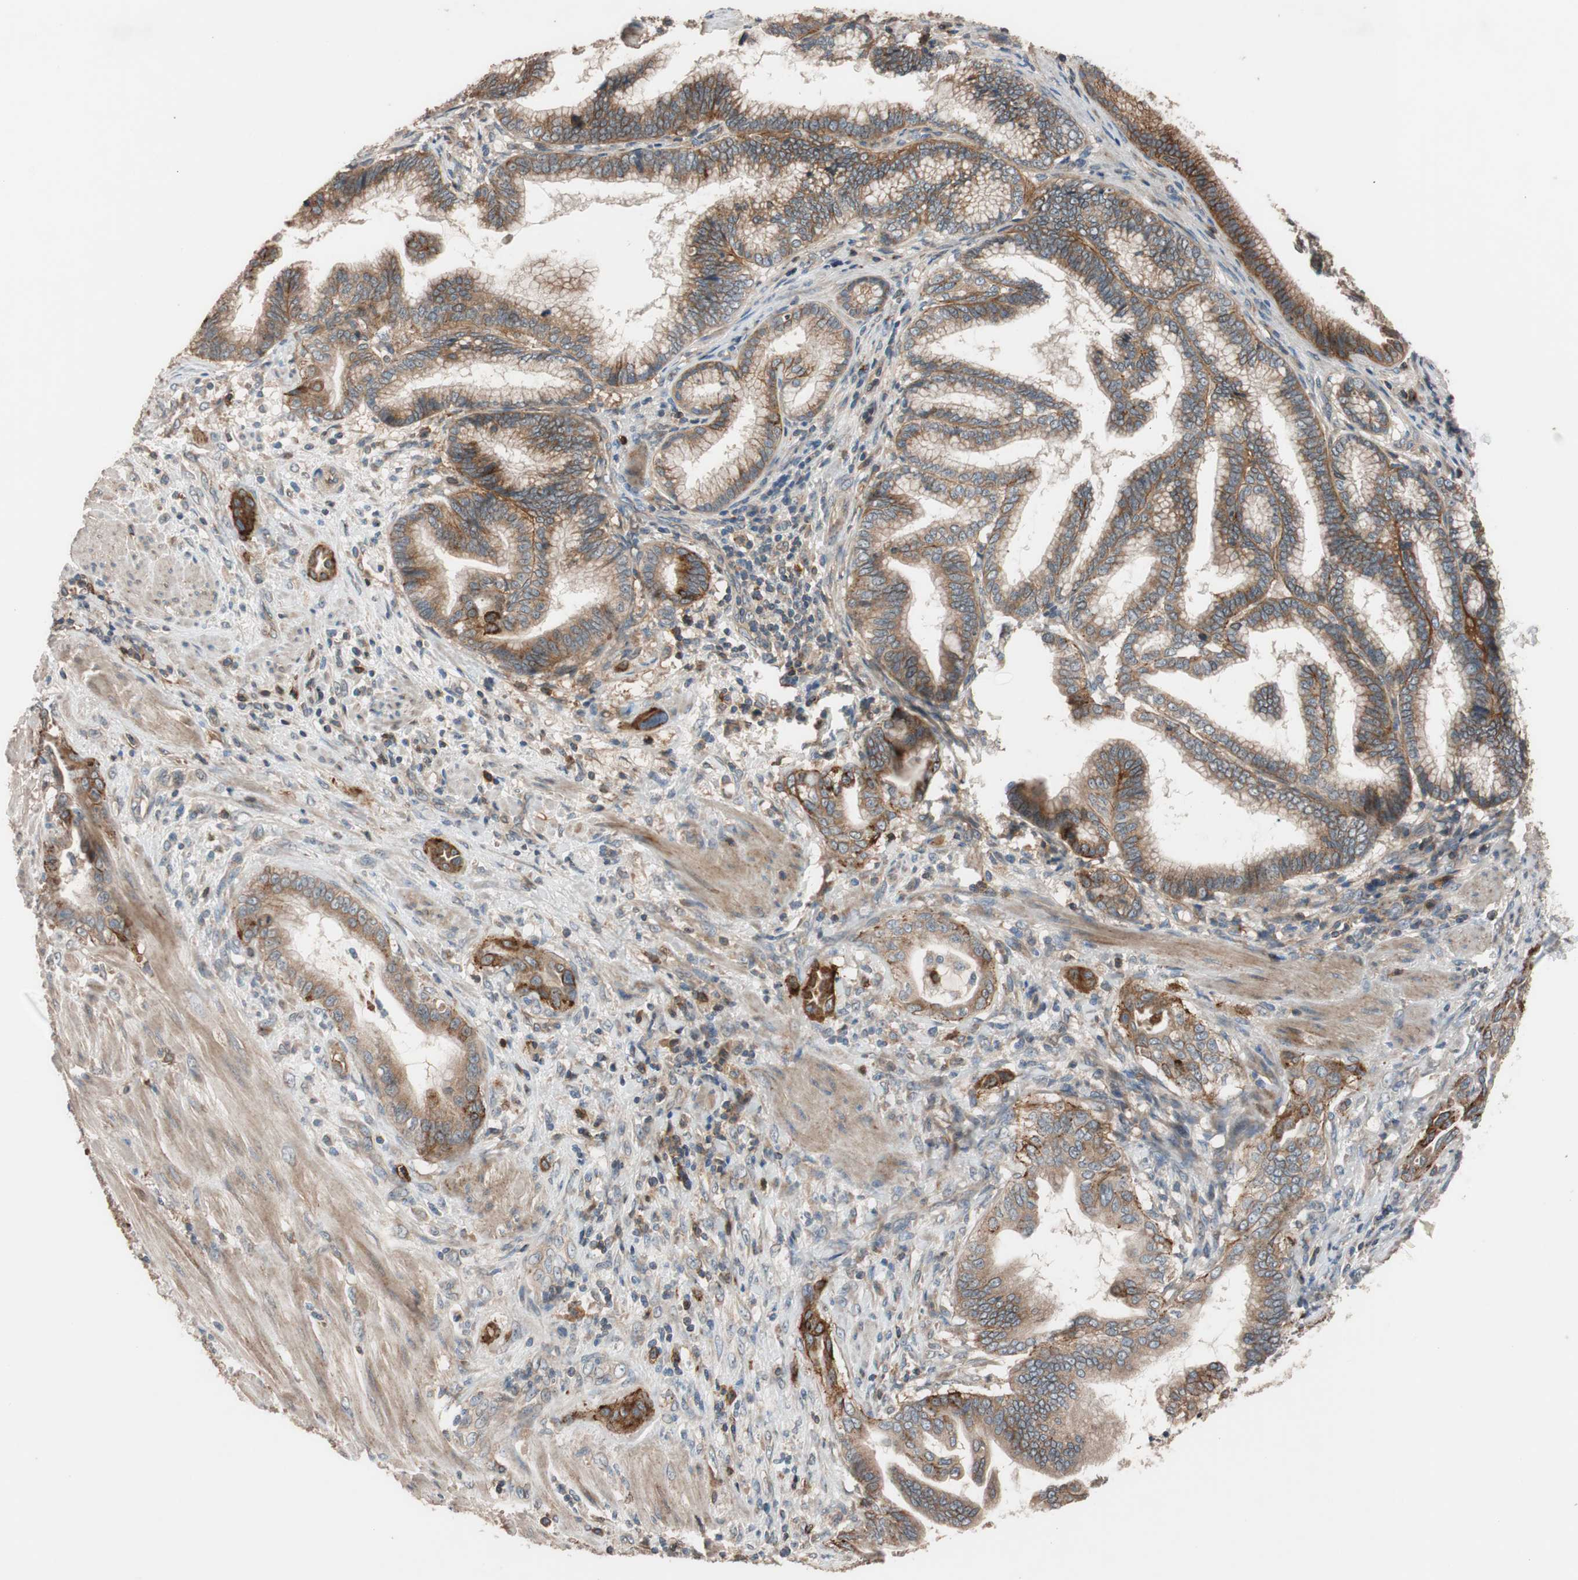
{"staining": {"intensity": "moderate", "quantity": ">75%", "location": "cytoplasmic/membranous"}, "tissue": "pancreatic cancer", "cell_type": "Tumor cells", "image_type": "cancer", "snomed": [{"axis": "morphology", "description": "Adenocarcinoma, NOS"}, {"axis": "topography", "description": "Pancreas"}], "caption": "Protein expression analysis of pancreatic cancer (adenocarcinoma) exhibits moderate cytoplasmic/membranous expression in approximately >75% of tumor cells.", "gene": "SDC4", "patient": {"sex": "female", "age": 64}}